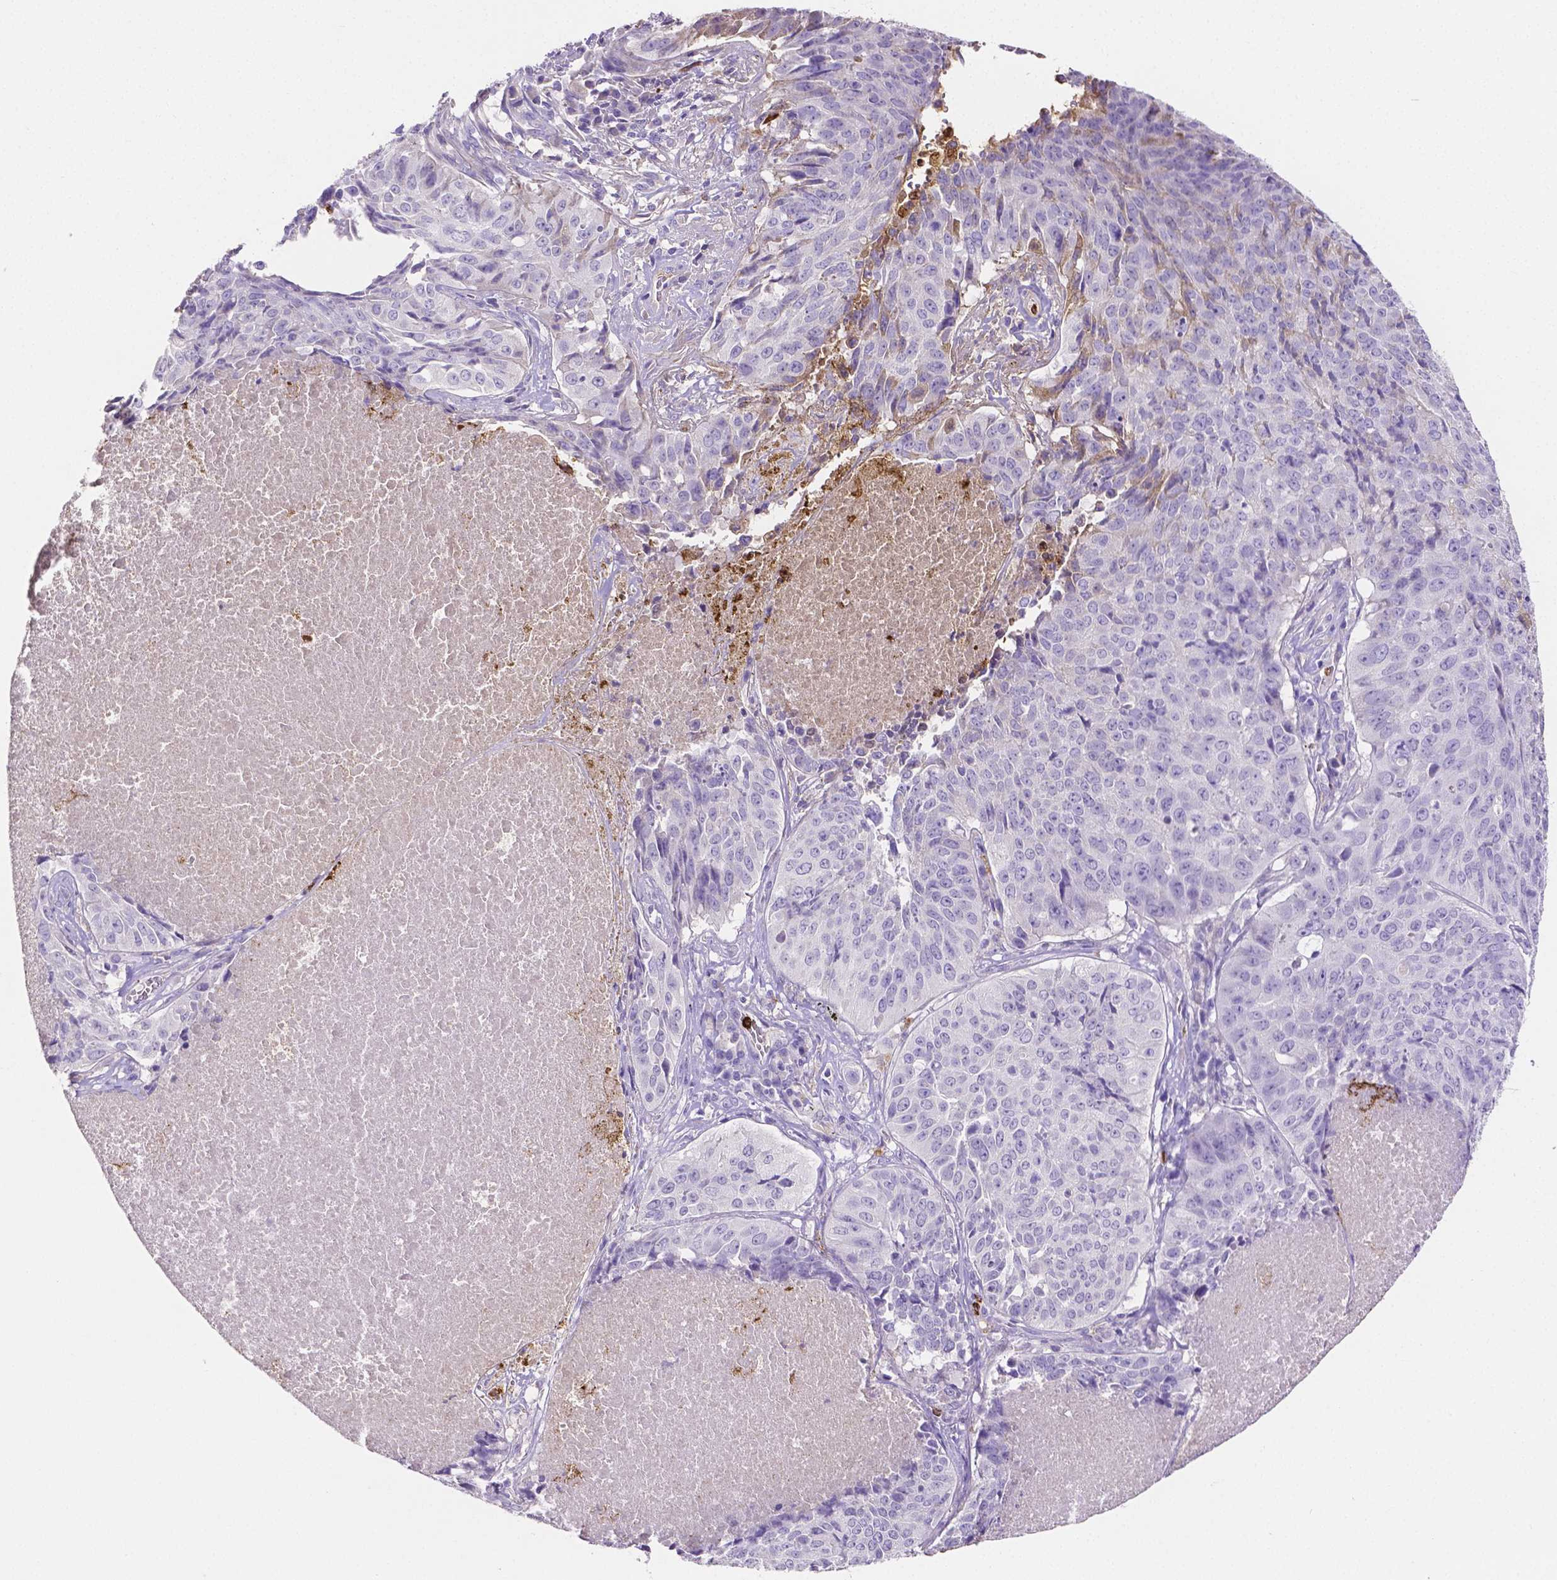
{"staining": {"intensity": "negative", "quantity": "none", "location": "none"}, "tissue": "lung cancer", "cell_type": "Tumor cells", "image_type": "cancer", "snomed": [{"axis": "morphology", "description": "Normal tissue, NOS"}, {"axis": "morphology", "description": "Squamous cell carcinoma, NOS"}, {"axis": "topography", "description": "Bronchus"}, {"axis": "topography", "description": "Lung"}], "caption": "A micrograph of lung cancer (squamous cell carcinoma) stained for a protein exhibits no brown staining in tumor cells.", "gene": "MMP9", "patient": {"sex": "male", "age": 64}}